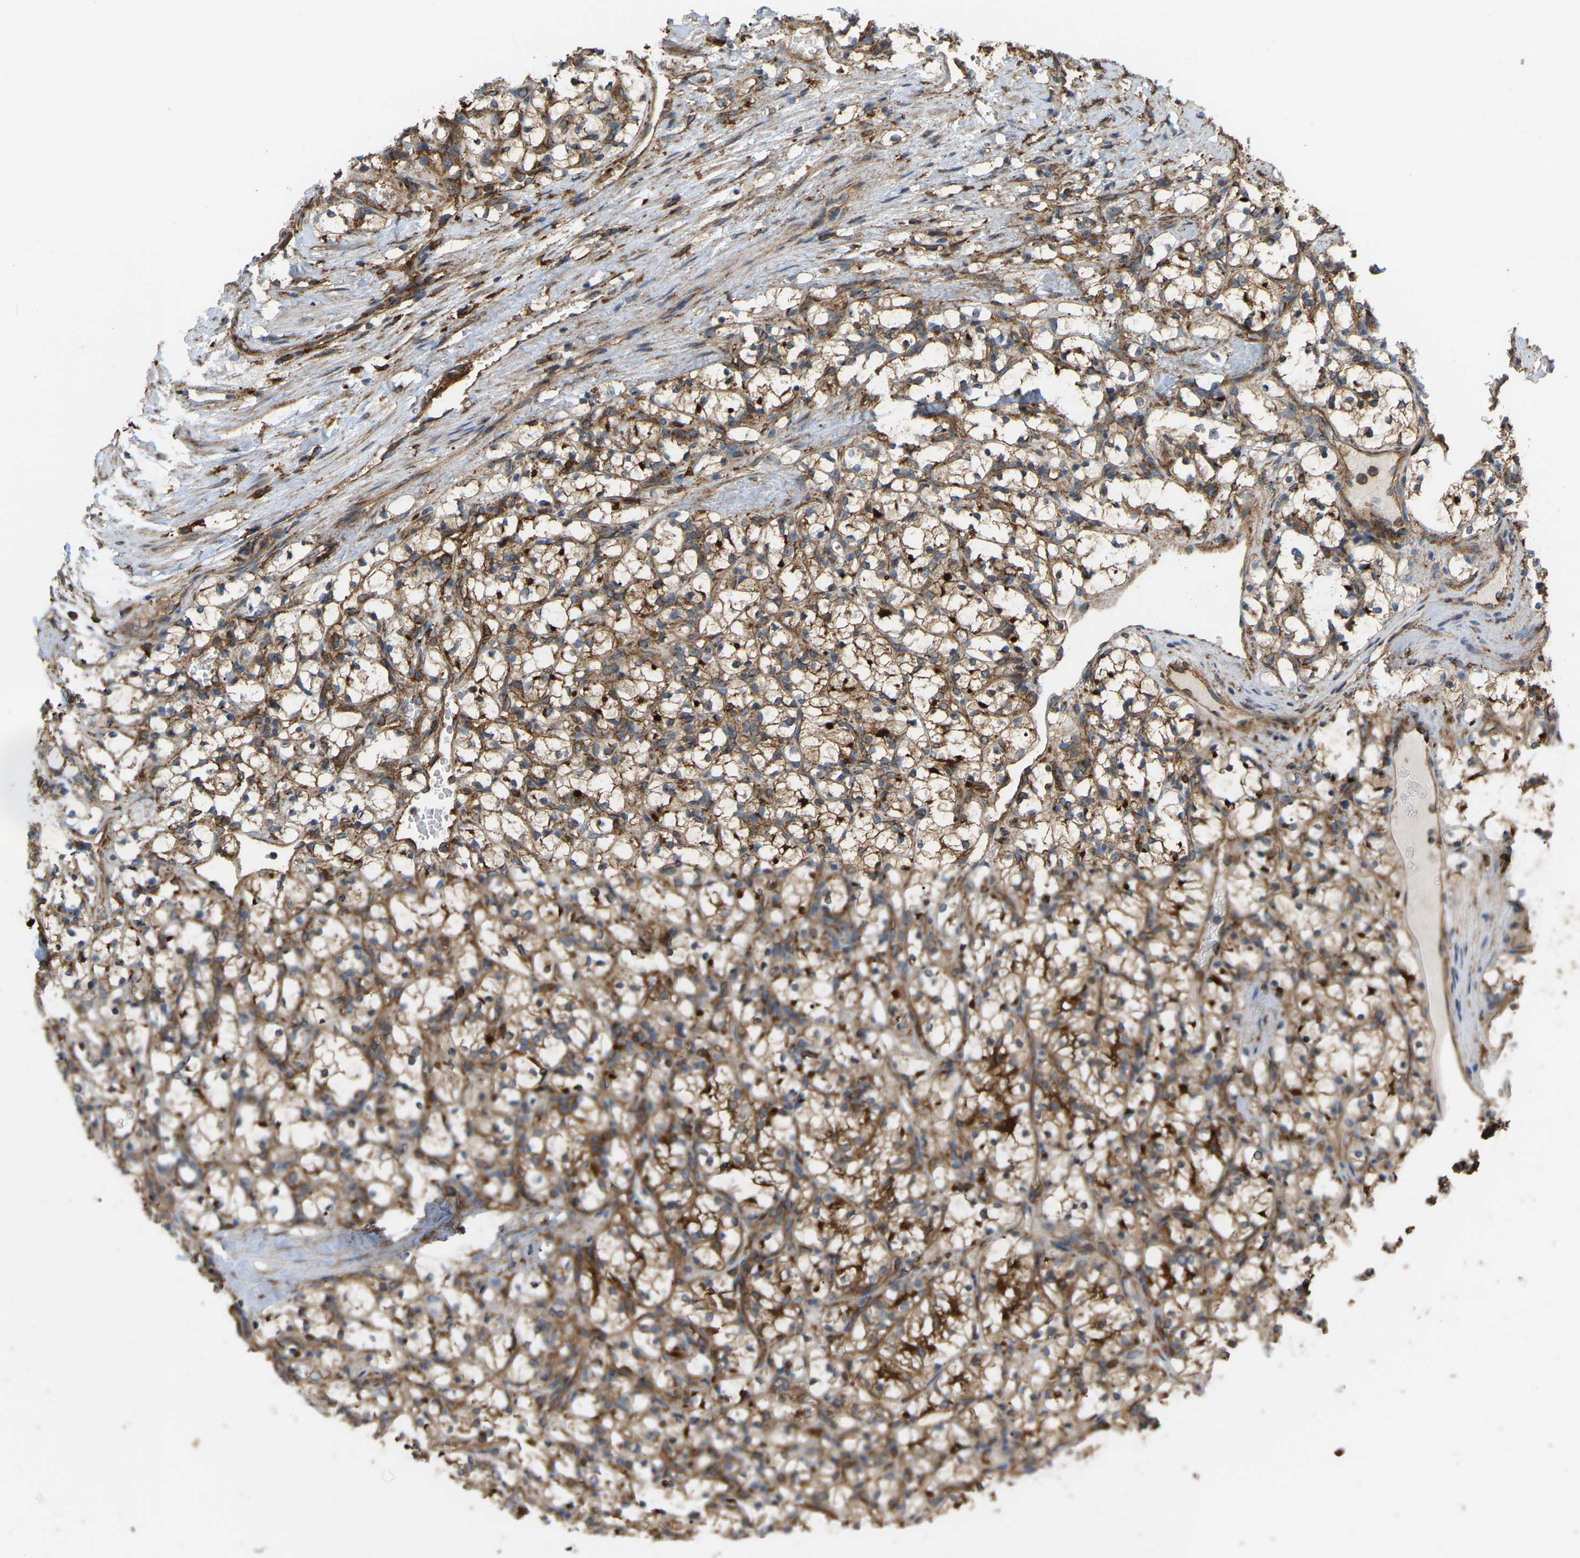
{"staining": {"intensity": "moderate", "quantity": ">75%", "location": "cytoplasmic/membranous"}, "tissue": "renal cancer", "cell_type": "Tumor cells", "image_type": "cancer", "snomed": [{"axis": "morphology", "description": "Adenocarcinoma, NOS"}, {"axis": "topography", "description": "Kidney"}], "caption": "Moderate cytoplasmic/membranous protein positivity is seen in approximately >75% of tumor cells in renal cancer.", "gene": "PICALM", "patient": {"sex": "female", "age": 69}}